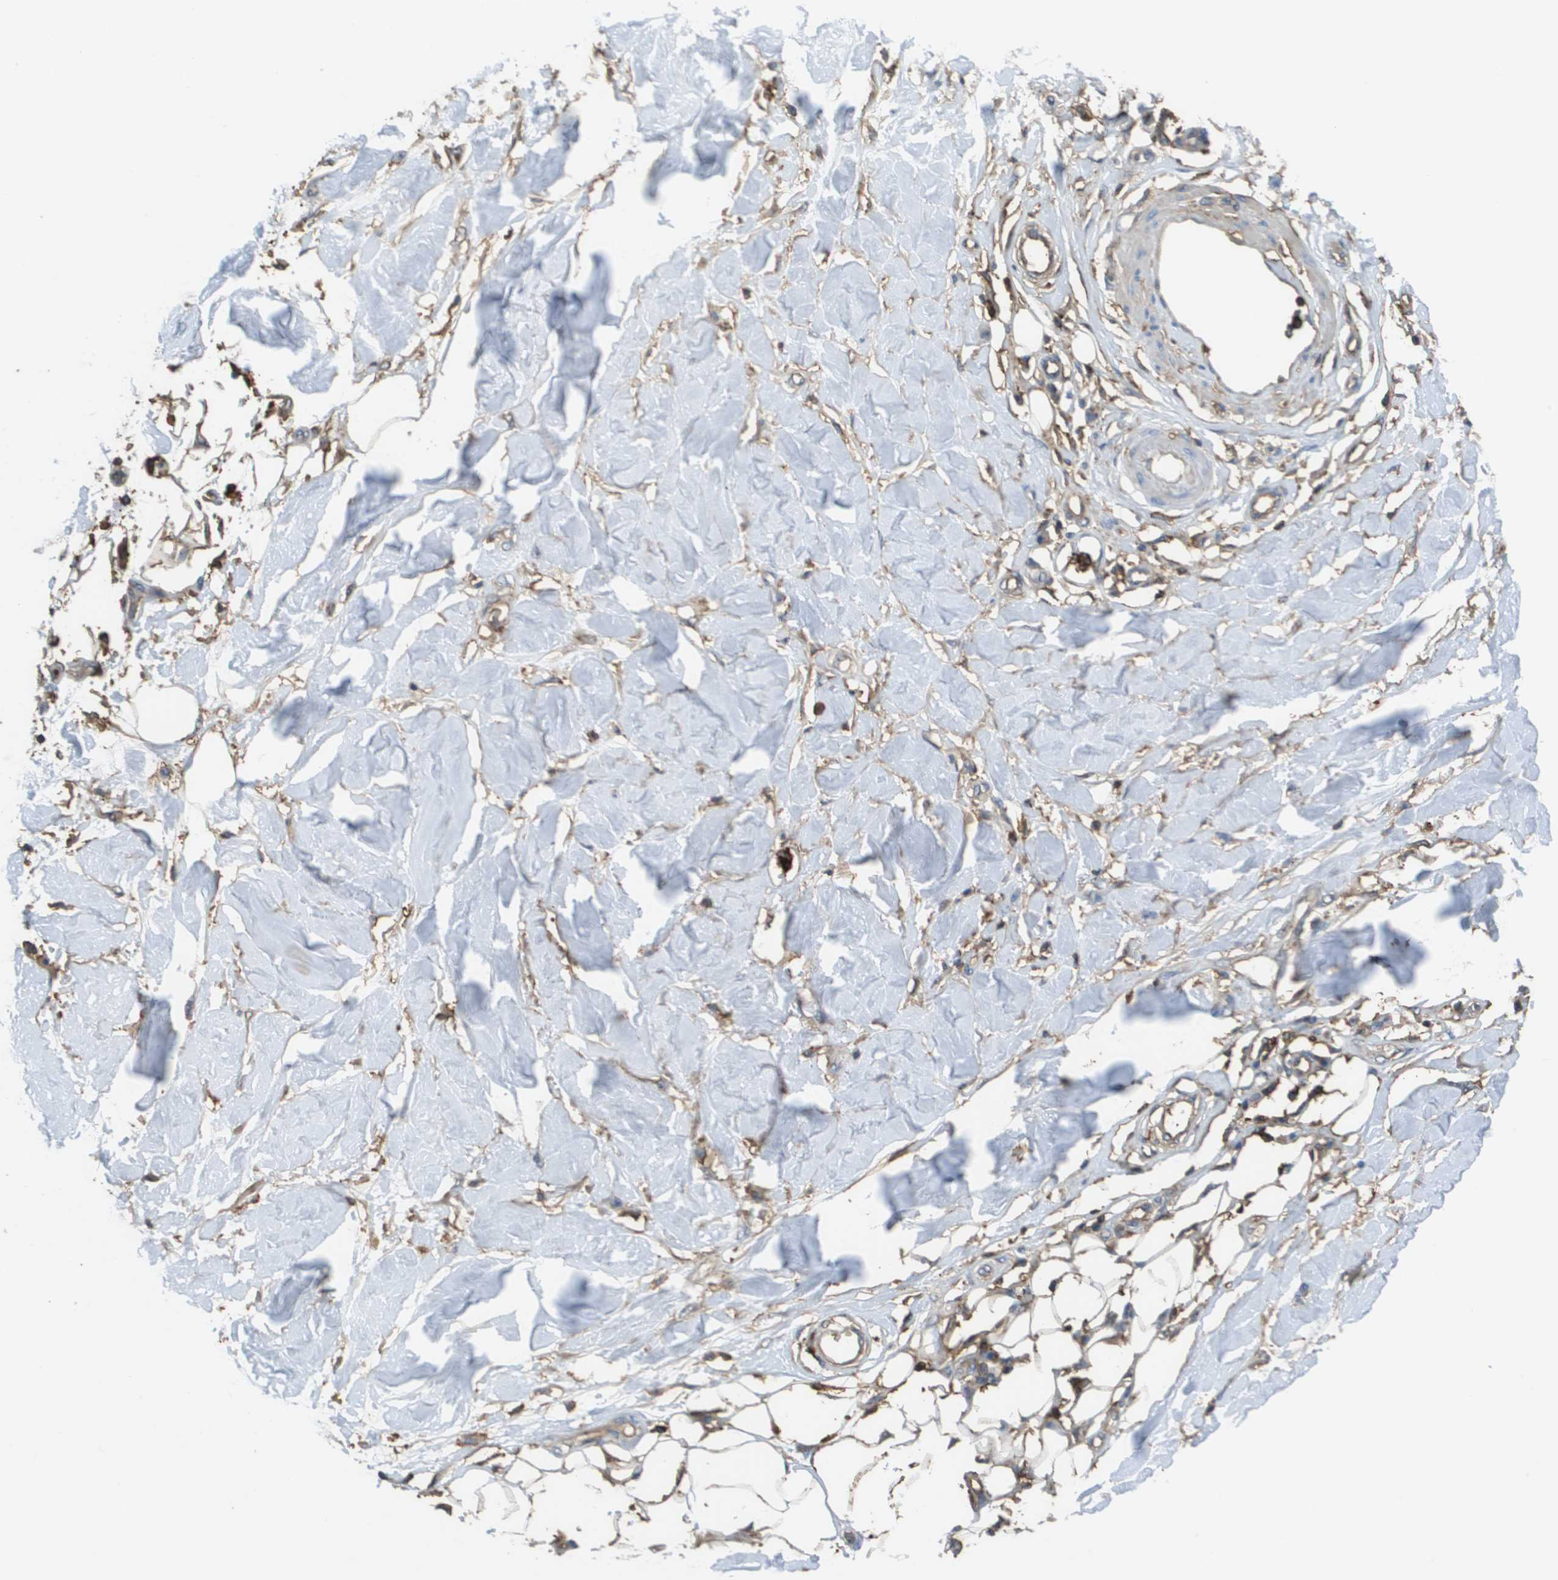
{"staining": {"intensity": "moderate", "quantity": "25%-75%", "location": "cytoplasmic/membranous"}, "tissue": "adipose tissue", "cell_type": "Adipocytes", "image_type": "normal", "snomed": [{"axis": "morphology", "description": "Normal tissue, NOS"}, {"axis": "morphology", "description": "Squamous cell carcinoma, NOS"}, {"axis": "topography", "description": "Skin"}, {"axis": "topography", "description": "Peripheral nerve tissue"}], "caption": "This is an image of immunohistochemistry (IHC) staining of unremarkable adipose tissue, which shows moderate positivity in the cytoplasmic/membranous of adipocytes.", "gene": "PASK", "patient": {"sex": "male", "age": 83}}